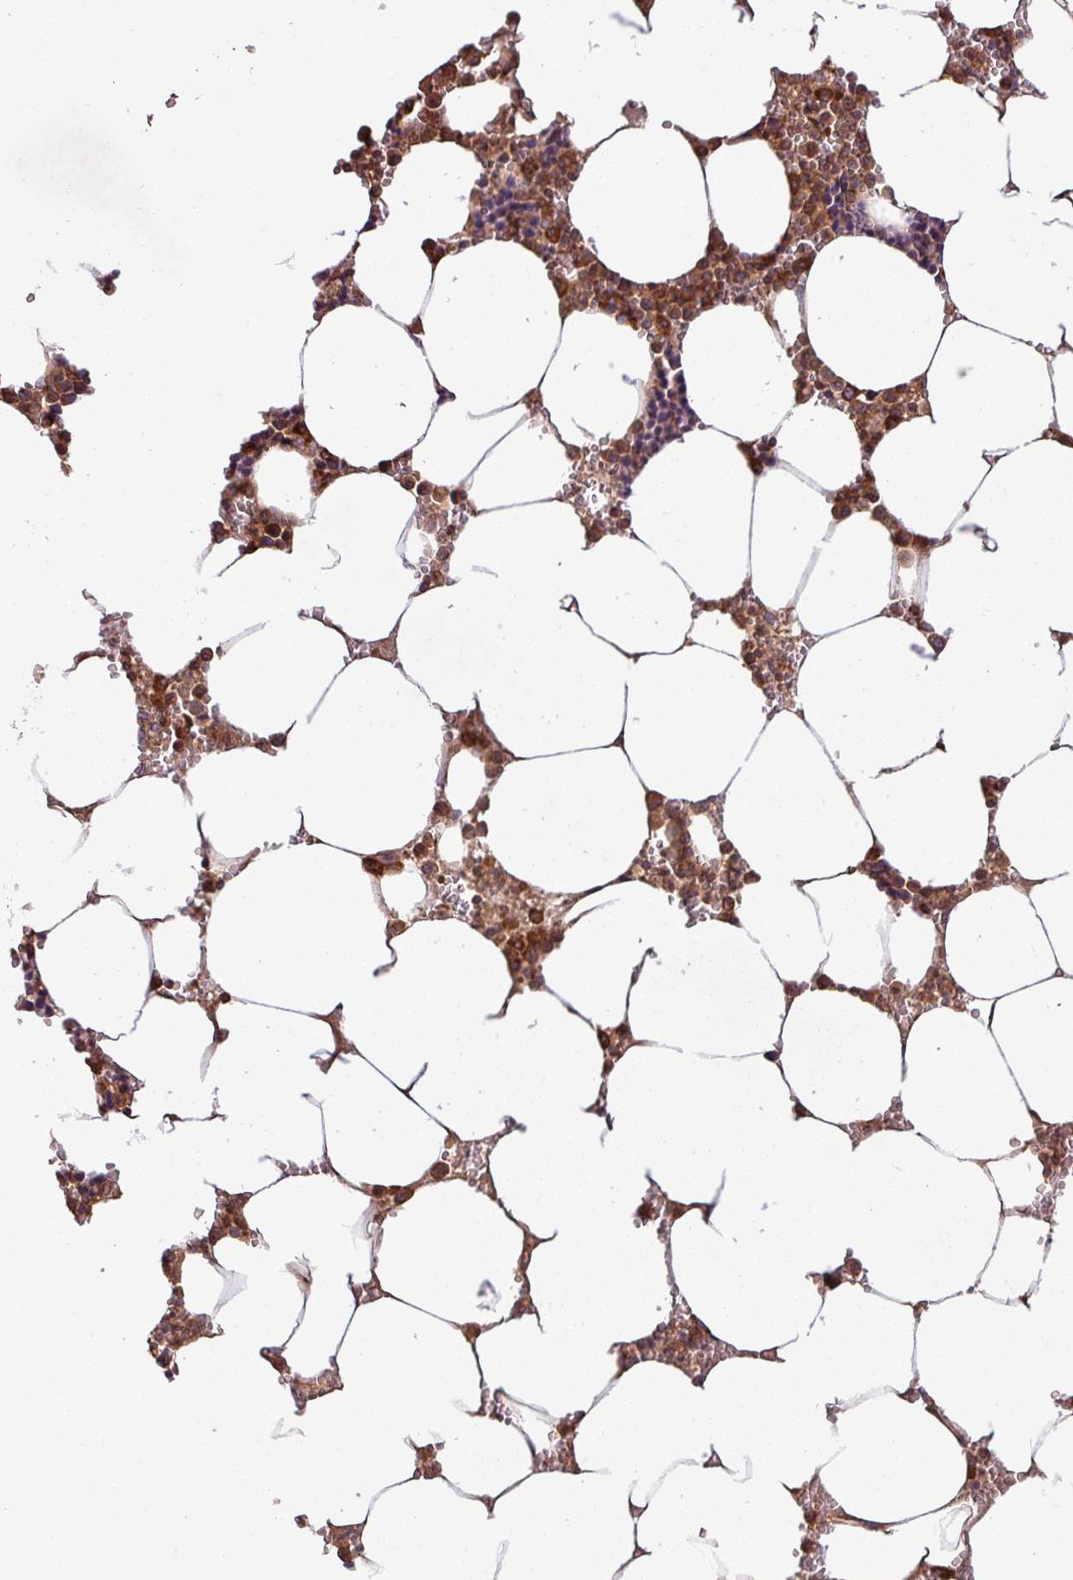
{"staining": {"intensity": "strong", "quantity": "25%-75%", "location": "cytoplasmic/membranous"}, "tissue": "bone marrow", "cell_type": "Hematopoietic cells", "image_type": "normal", "snomed": [{"axis": "morphology", "description": "Normal tissue, NOS"}, {"axis": "topography", "description": "Bone marrow"}], "caption": "Immunohistochemical staining of benign bone marrow shows strong cytoplasmic/membranous protein positivity in approximately 25%-75% of hematopoietic cells.", "gene": "LRRC74B", "patient": {"sex": "male", "age": 70}}